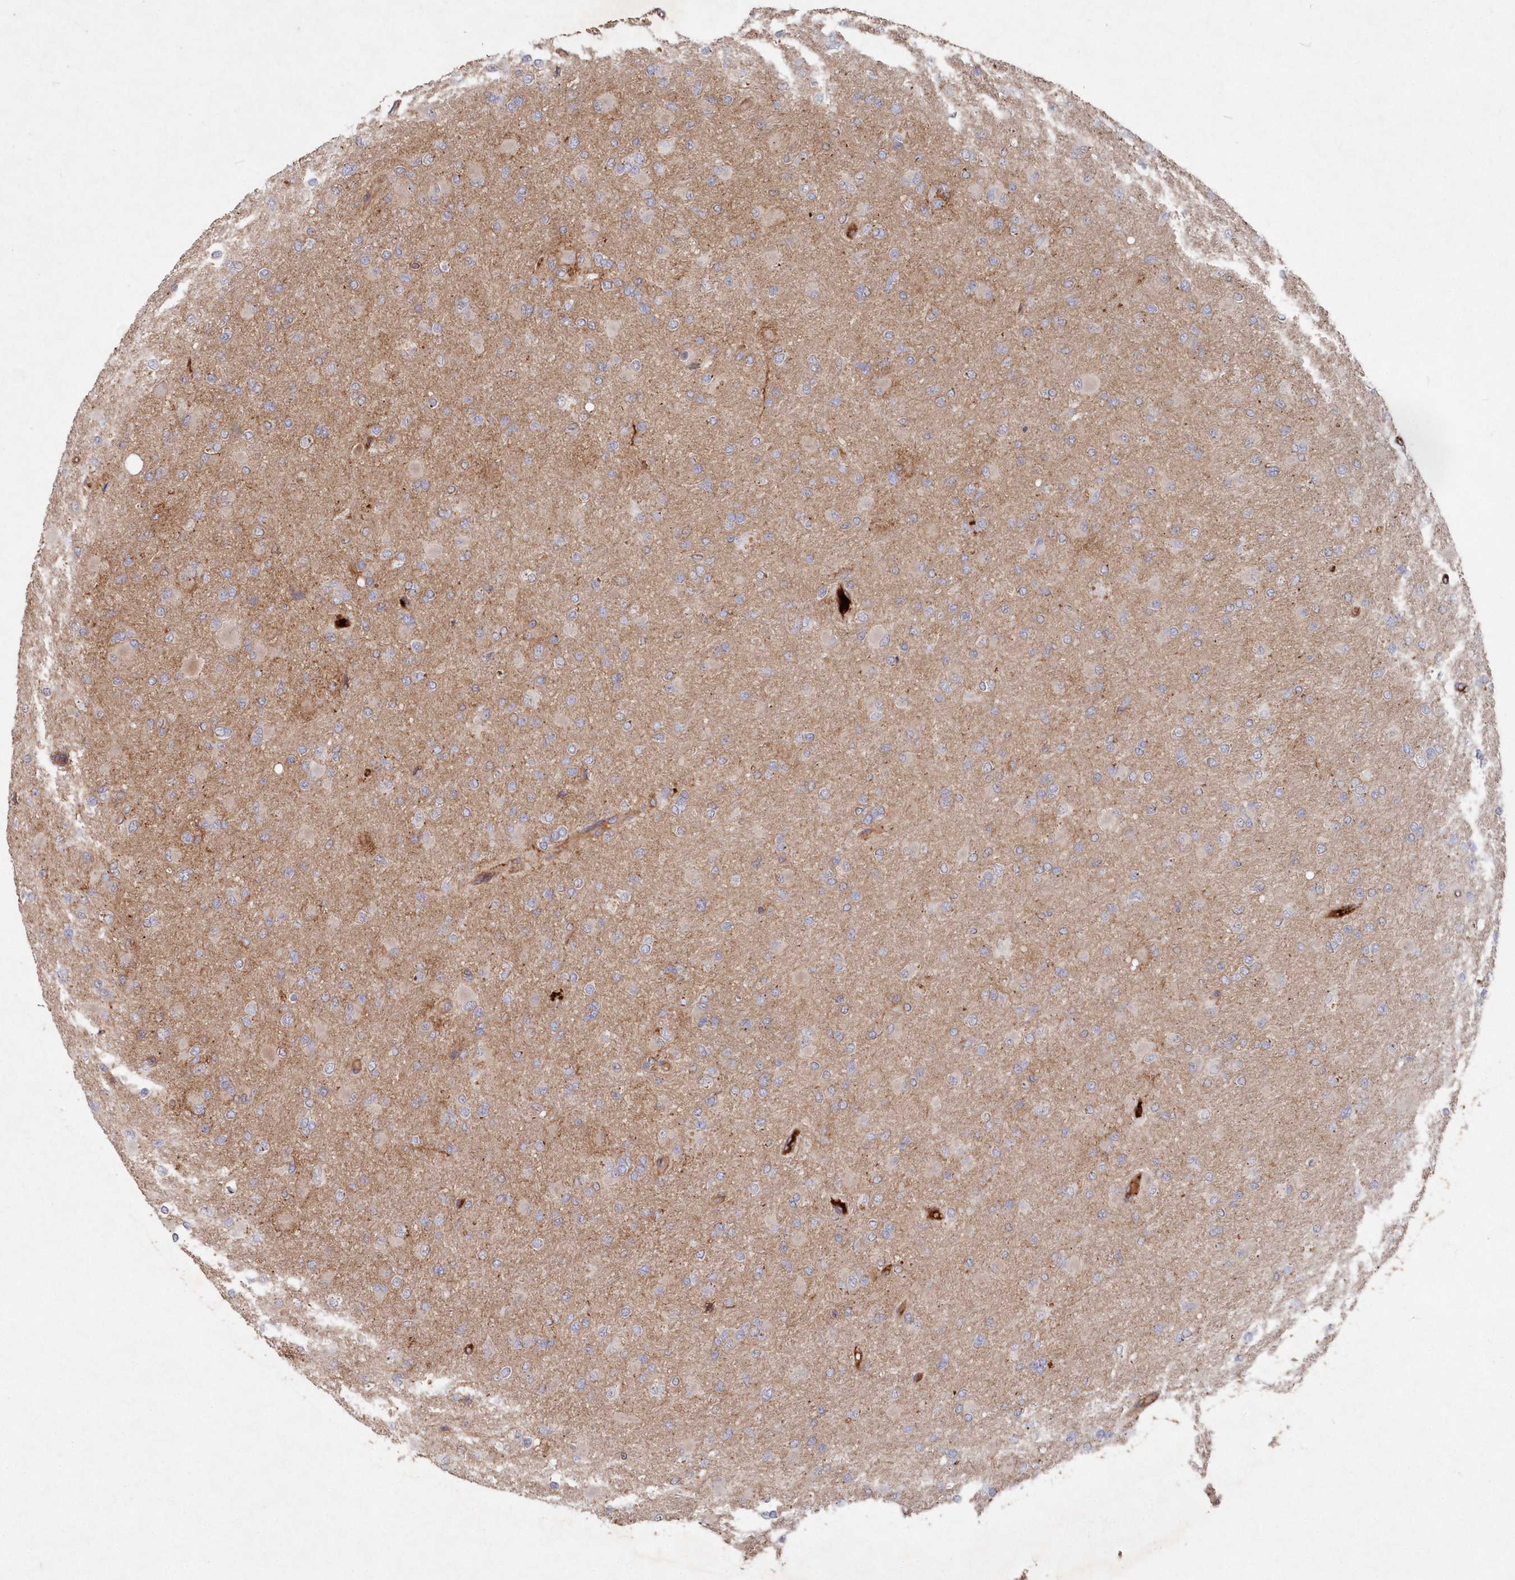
{"staining": {"intensity": "negative", "quantity": "none", "location": "none"}, "tissue": "glioma", "cell_type": "Tumor cells", "image_type": "cancer", "snomed": [{"axis": "morphology", "description": "Glioma, malignant, High grade"}, {"axis": "topography", "description": "Cerebral cortex"}], "caption": "DAB (3,3'-diaminobenzidine) immunohistochemical staining of human glioma exhibits no significant expression in tumor cells. The staining is performed using DAB brown chromogen with nuclei counter-stained in using hematoxylin.", "gene": "ABHD14B", "patient": {"sex": "female", "age": 36}}